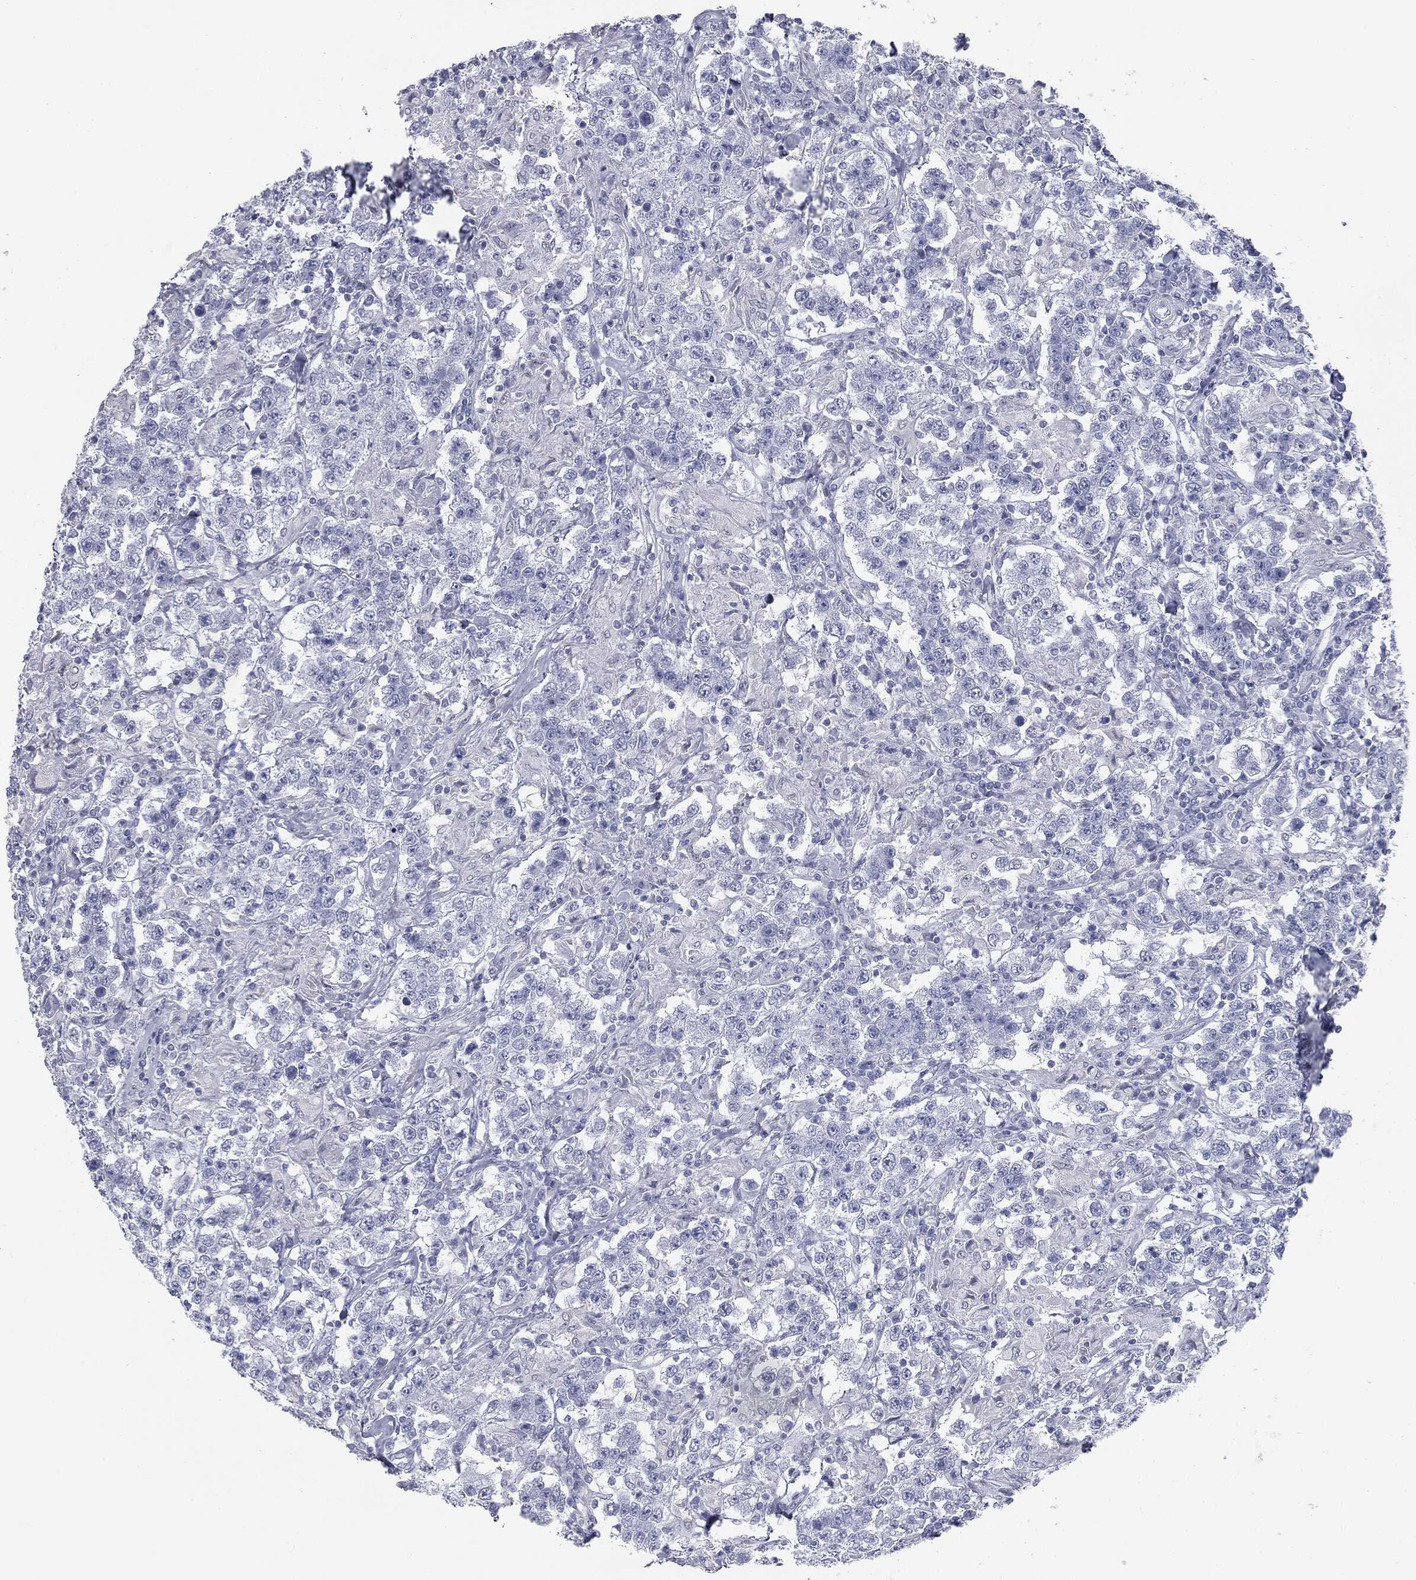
{"staining": {"intensity": "negative", "quantity": "none", "location": "none"}, "tissue": "testis cancer", "cell_type": "Tumor cells", "image_type": "cancer", "snomed": [{"axis": "morphology", "description": "Seminoma, NOS"}, {"axis": "morphology", "description": "Carcinoma, Embryonal, NOS"}, {"axis": "topography", "description": "Testis"}], "caption": "Immunohistochemical staining of human testis cancer (seminoma) displays no significant staining in tumor cells.", "gene": "TPO", "patient": {"sex": "male", "age": 41}}